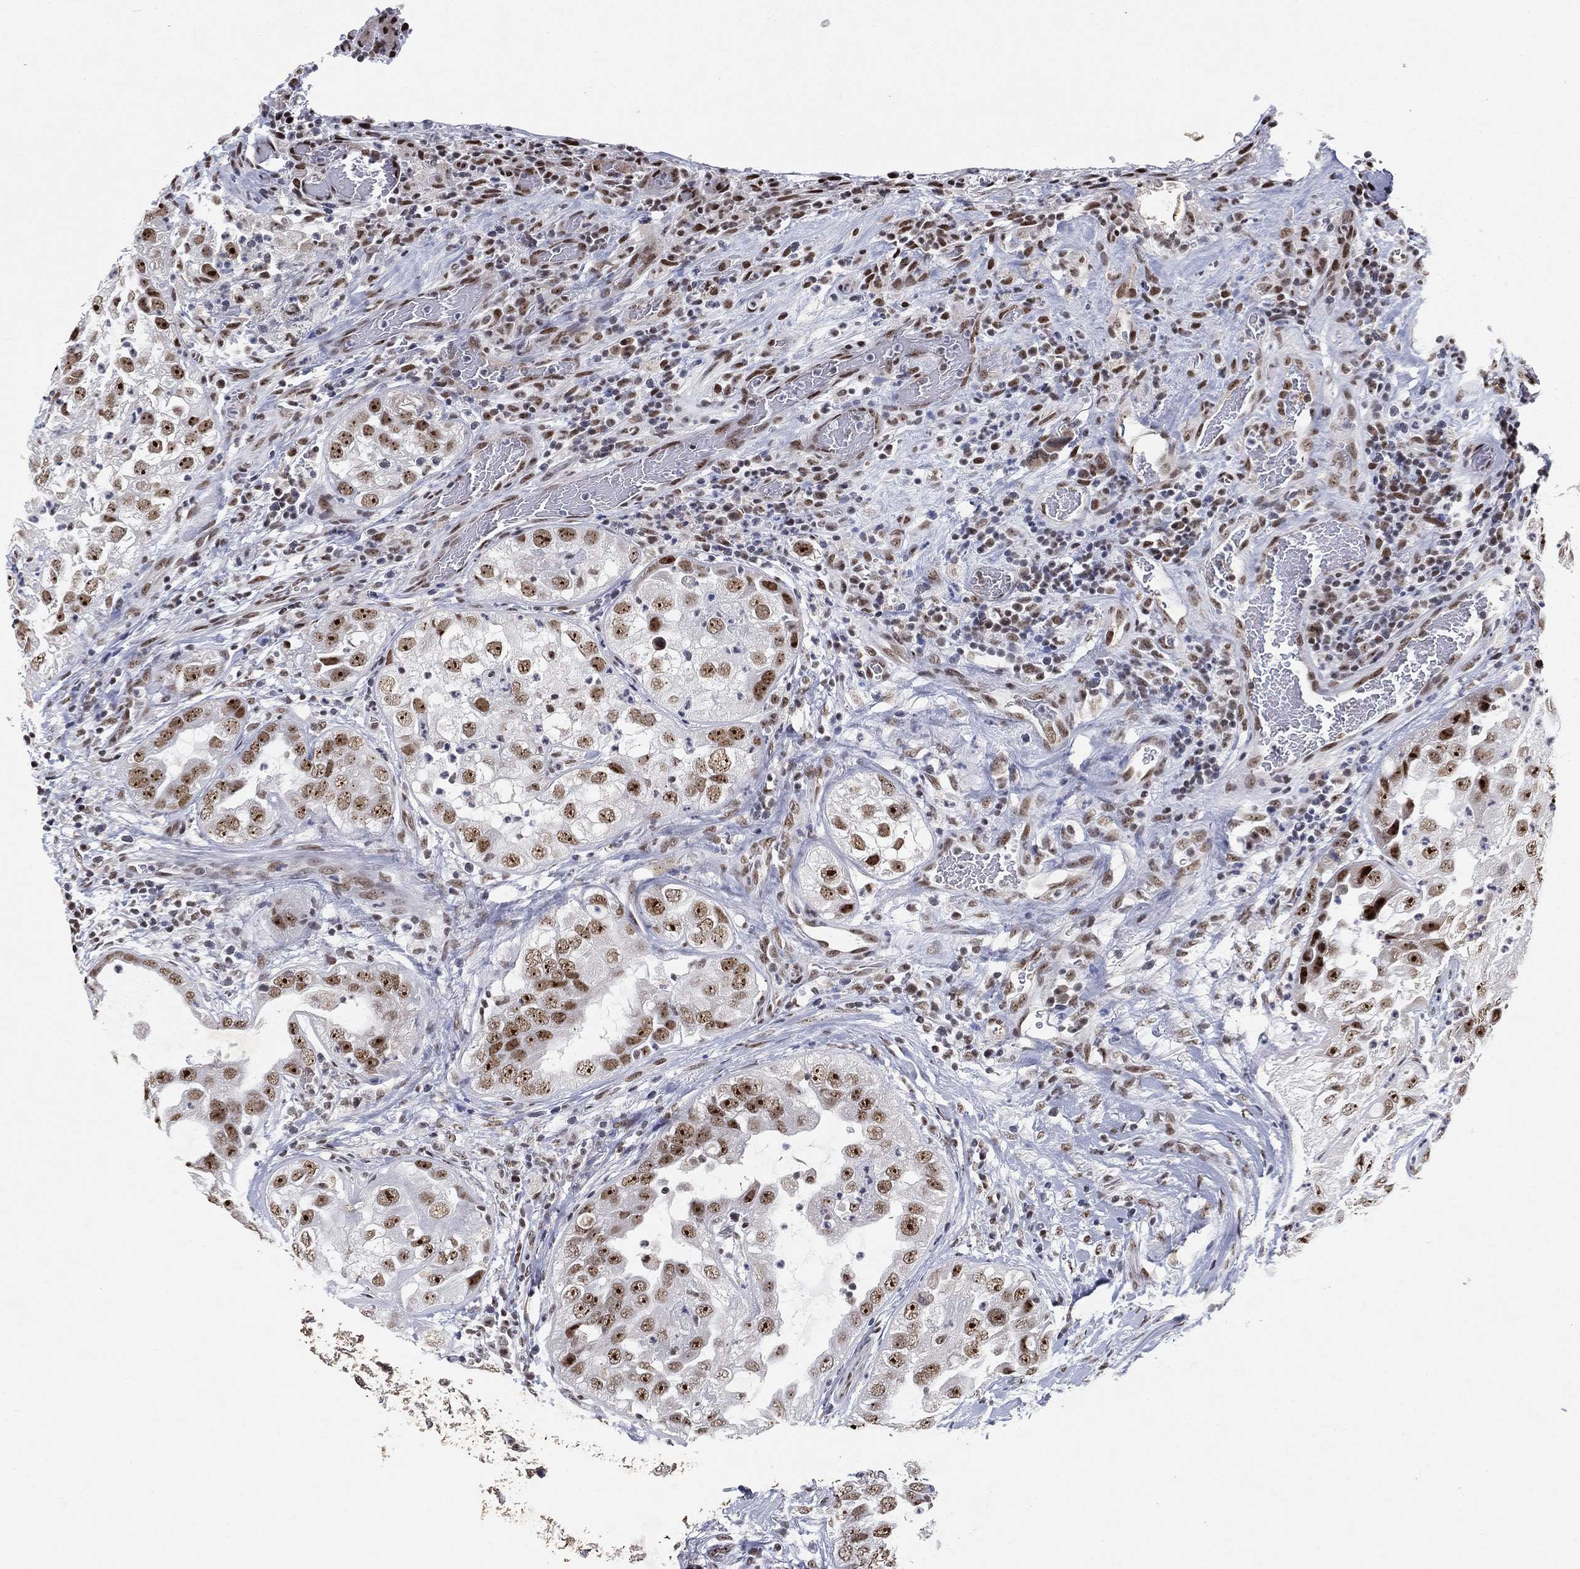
{"staining": {"intensity": "moderate", "quantity": ">75%", "location": "nuclear"}, "tissue": "urothelial cancer", "cell_type": "Tumor cells", "image_type": "cancer", "snomed": [{"axis": "morphology", "description": "Urothelial carcinoma, High grade"}, {"axis": "topography", "description": "Urinary bladder"}], "caption": "Human urothelial carcinoma (high-grade) stained with a brown dye exhibits moderate nuclear positive positivity in about >75% of tumor cells.", "gene": "DDX27", "patient": {"sex": "female", "age": 41}}